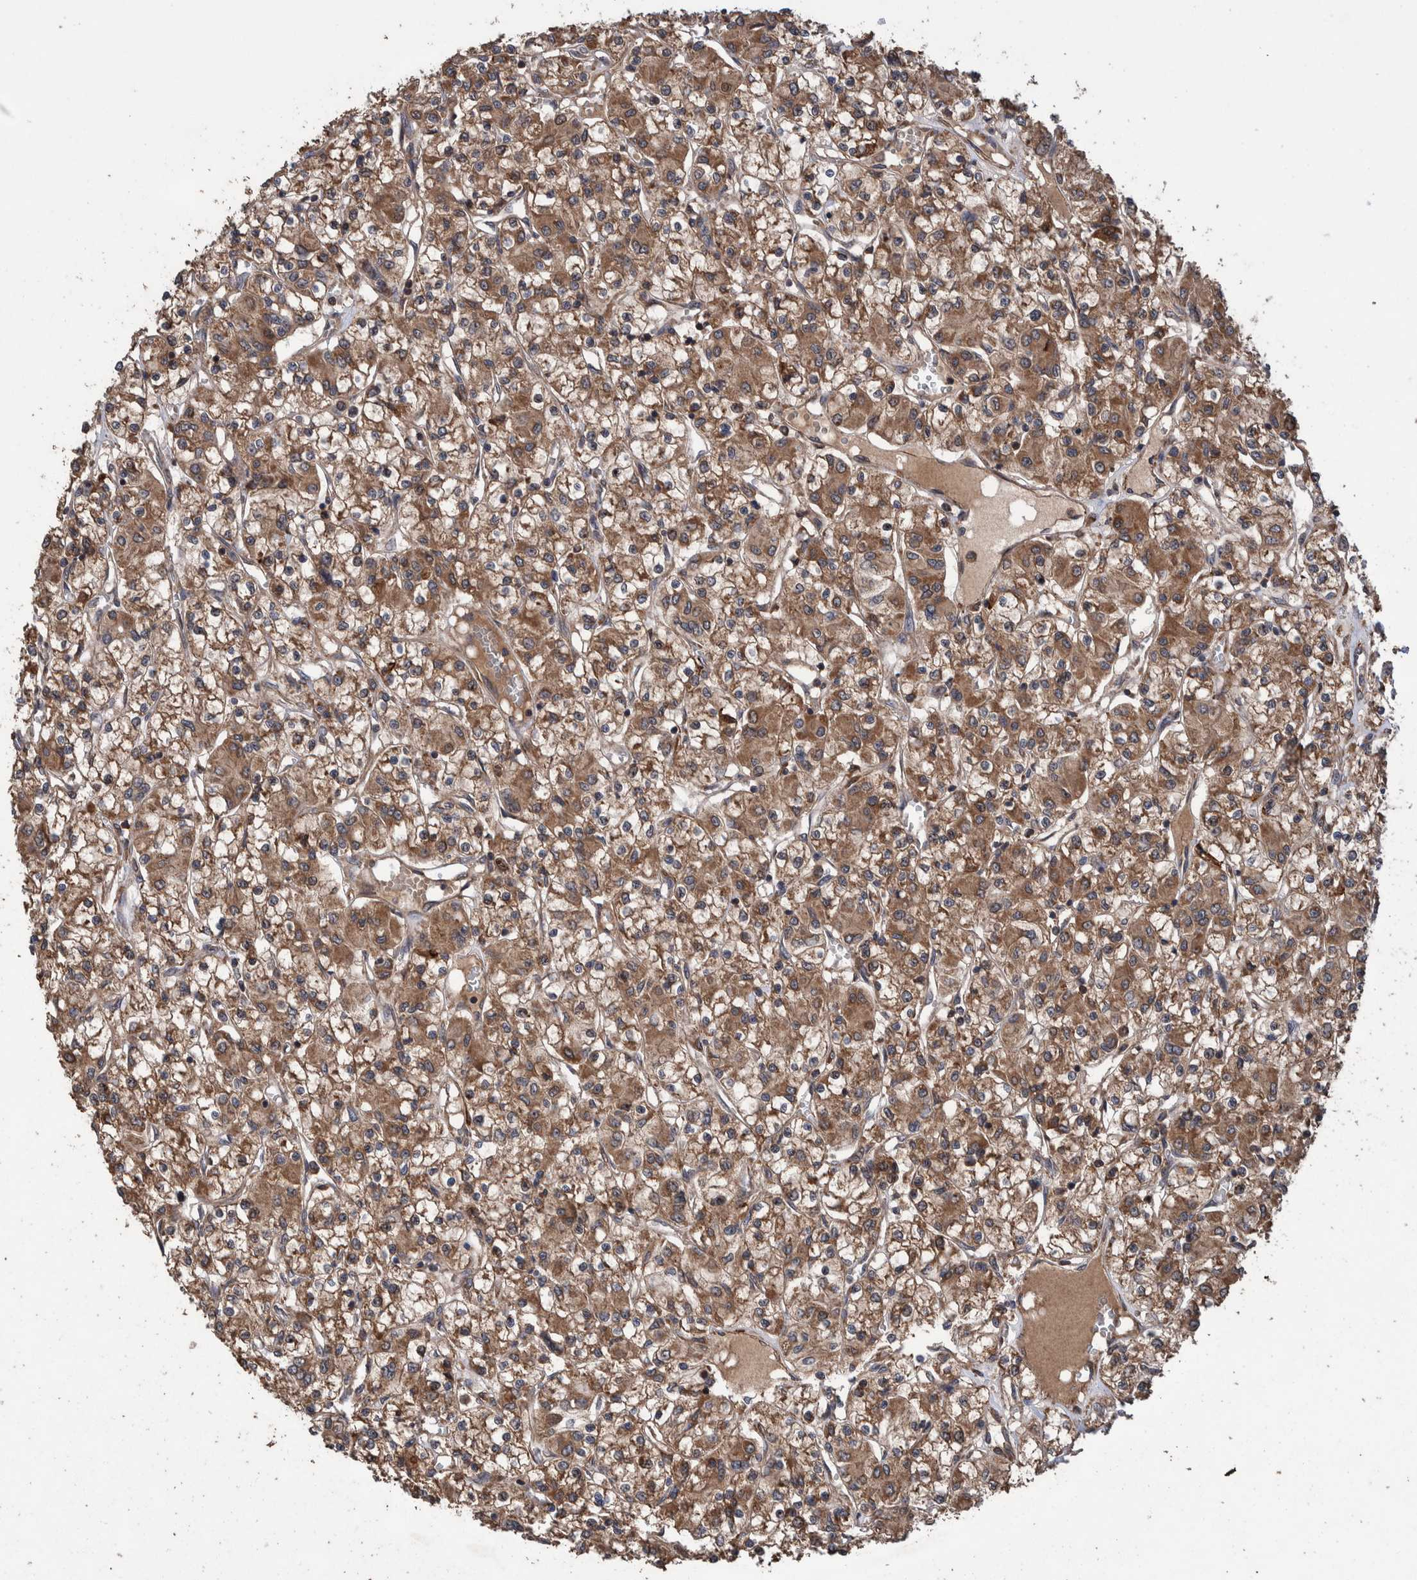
{"staining": {"intensity": "moderate", "quantity": ">75%", "location": "cytoplasmic/membranous"}, "tissue": "renal cancer", "cell_type": "Tumor cells", "image_type": "cancer", "snomed": [{"axis": "morphology", "description": "Adenocarcinoma, NOS"}, {"axis": "topography", "description": "Kidney"}], "caption": "Immunohistochemical staining of human renal adenocarcinoma displays medium levels of moderate cytoplasmic/membranous protein expression in approximately >75% of tumor cells.", "gene": "TRIM16", "patient": {"sex": "female", "age": 59}}